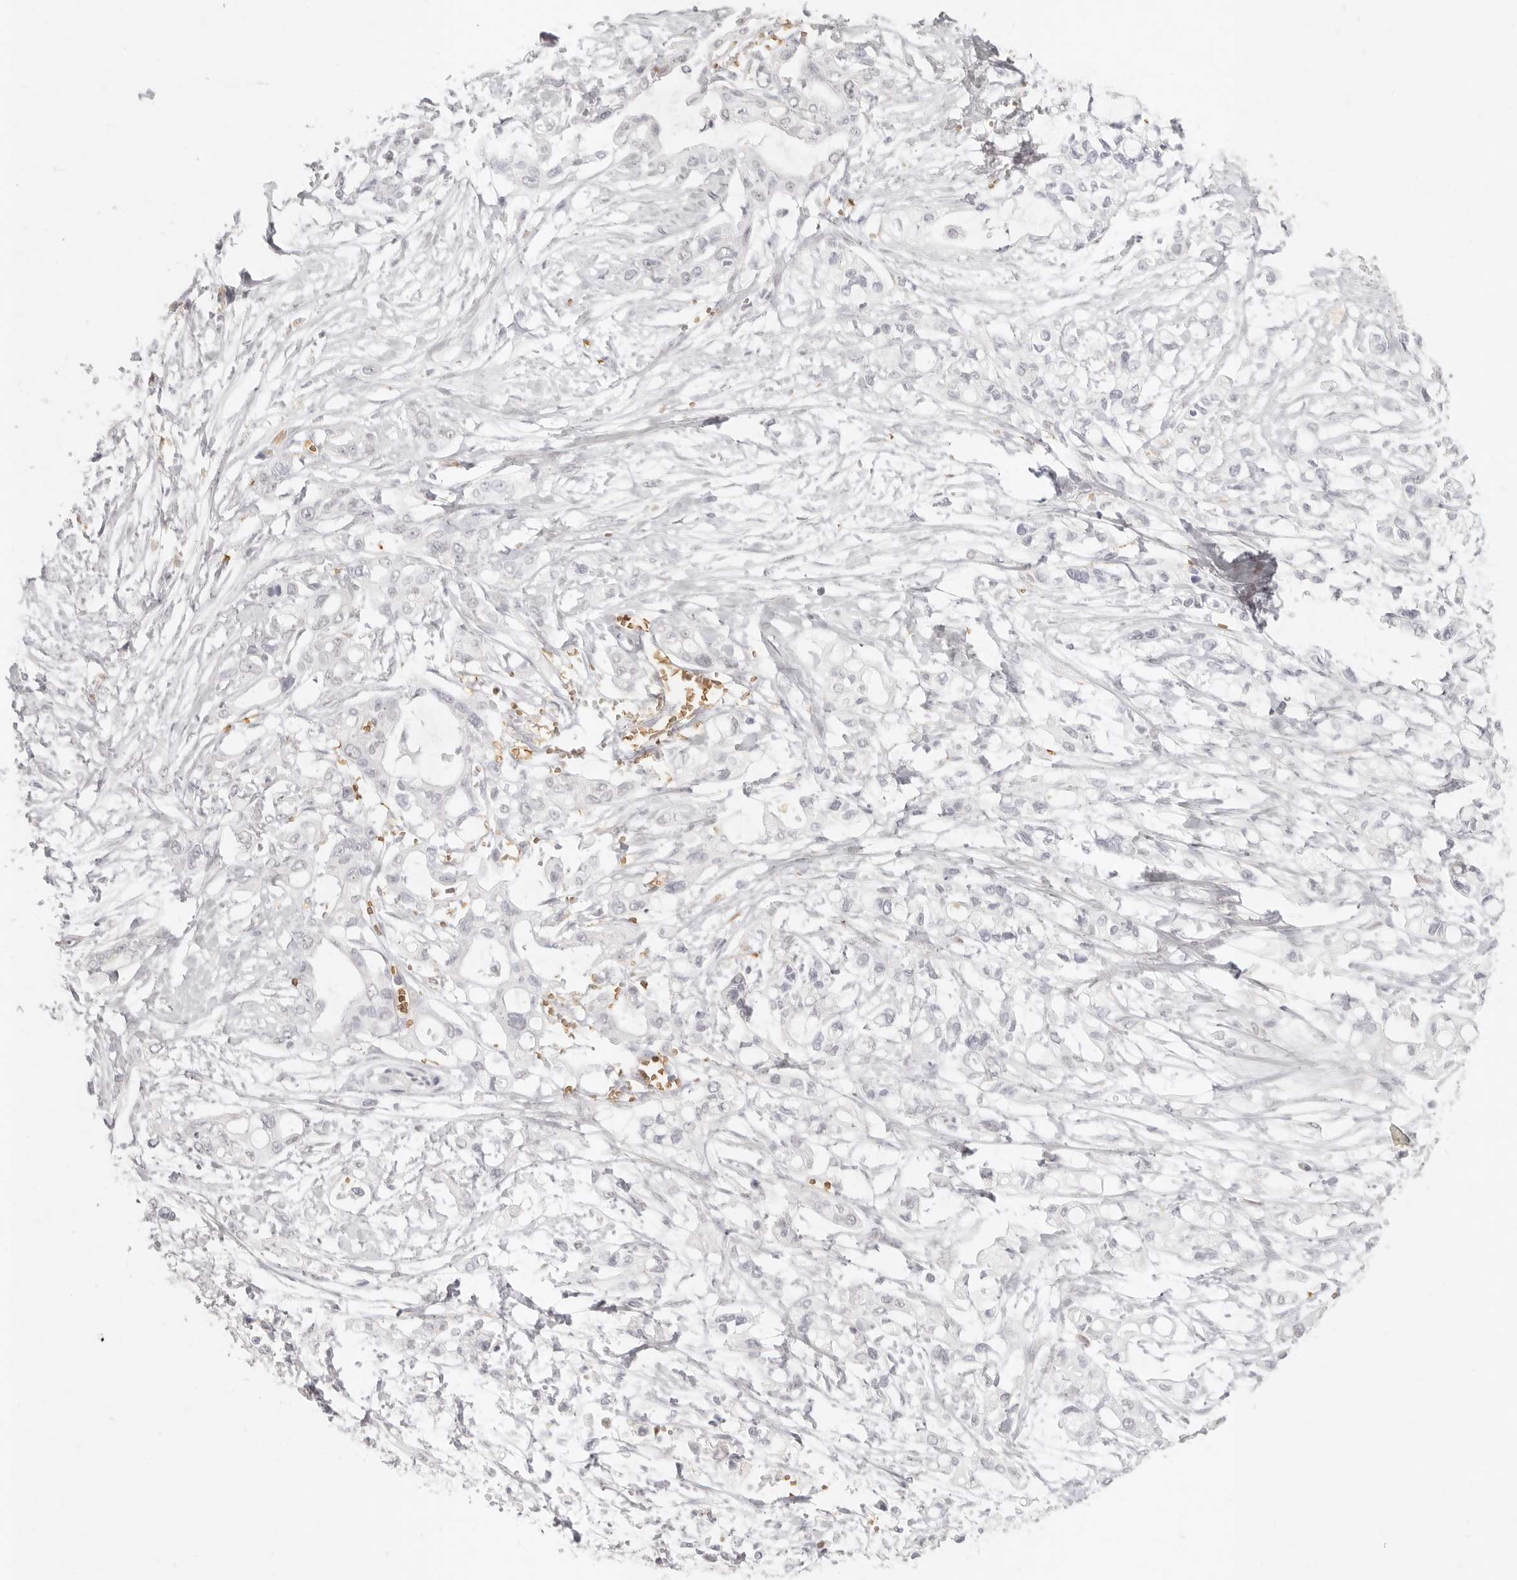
{"staining": {"intensity": "negative", "quantity": "none", "location": "none"}, "tissue": "pancreatic cancer", "cell_type": "Tumor cells", "image_type": "cancer", "snomed": [{"axis": "morphology", "description": "Adenocarcinoma, NOS"}, {"axis": "topography", "description": "Pancreas"}], "caption": "Protein analysis of pancreatic cancer displays no significant staining in tumor cells.", "gene": "NIBAN1", "patient": {"sex": "male", "age": 68}}